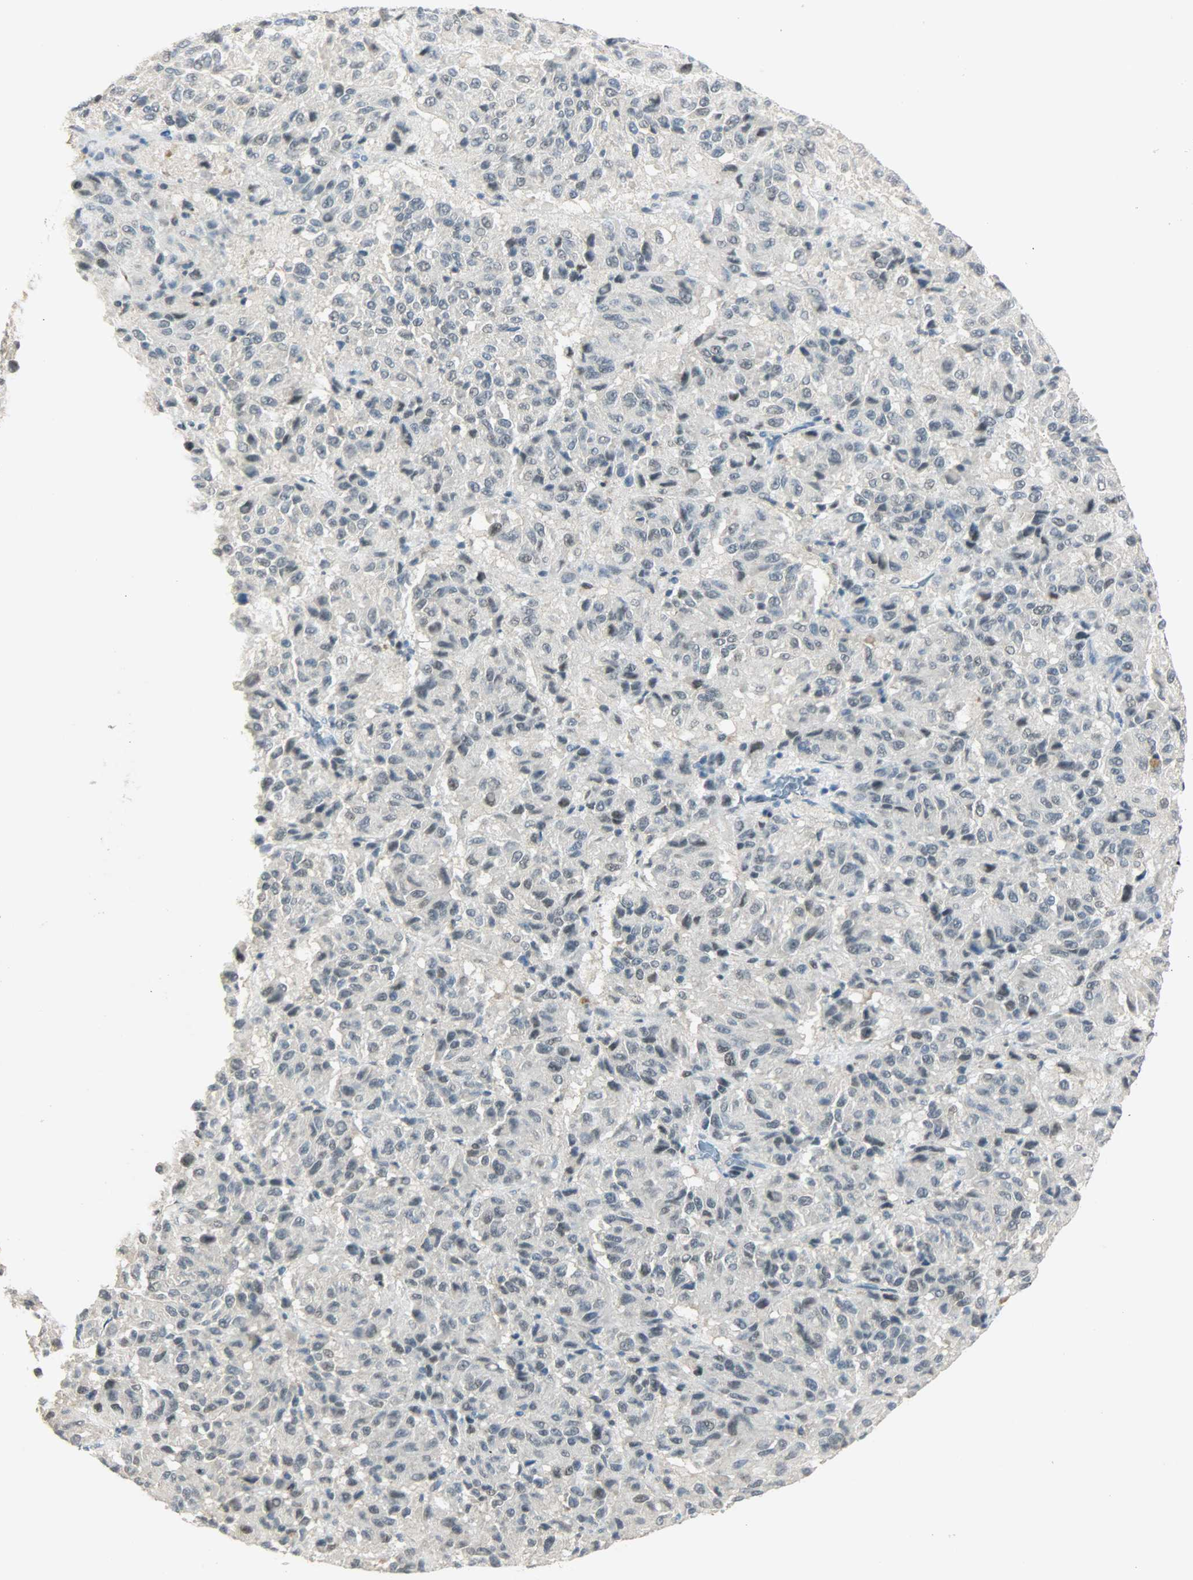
{"staining": {"intensity": "negative", "quantity": "none", "location": "none"}, "tissue": "melanoma", "cell_type": "Tumor cells", "image_type": "cancer", "snomed": [{"axis": "morphology", "description": "Malignant melanoma, Metastatic site"}, {"axis": "topography", "description": "Lung"}], "caption": "A high-resolution image shows IHC staining of melanoma, which exhibits no significant positivity in tumor cells. The staining is performed using DAB brown chromogen with nuclei counter-stained in using hematoxylin.", "gene": "PPARG", "patient": {"sex": "male", "age": 64}}